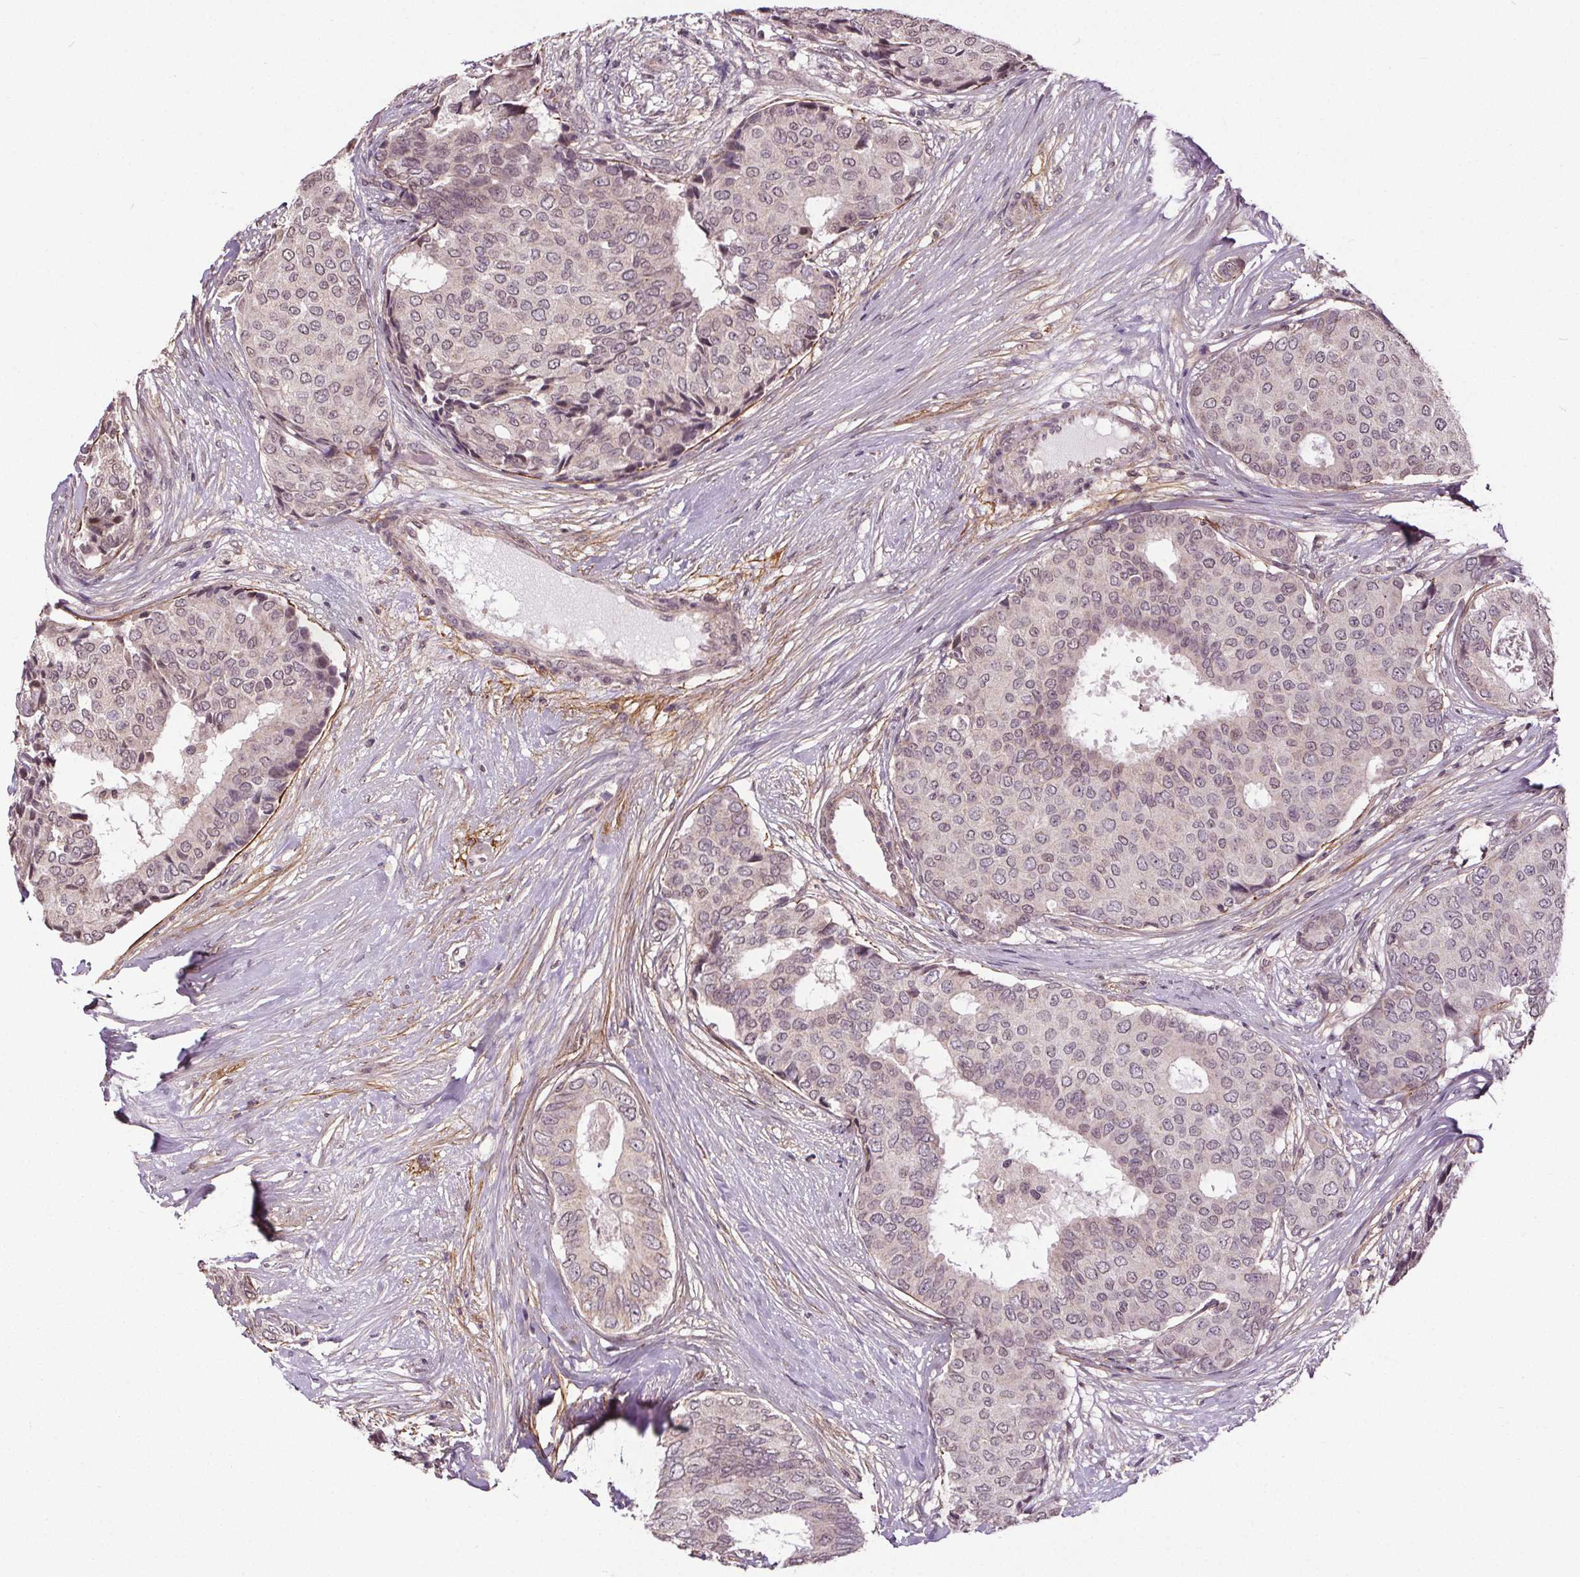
{"staining": {"intensity": "negative", "quantity": "none", "location": "none"}, "tissue": "breast cancer", "cell_type": "Tumor cells", "image_type": "cancer", "snomed": [{"axis": "morphology", "description": "Duct carcinoma"}, {"axis": "topography", "description": "Breast"}], "caption": "The IHC photomicrograph has no significant expression in tumor cells of breast cancer (intraductal carcinoma) tissue.", "gene": "KIAA0232", "patient": {"sex": "female", "age": 75}}